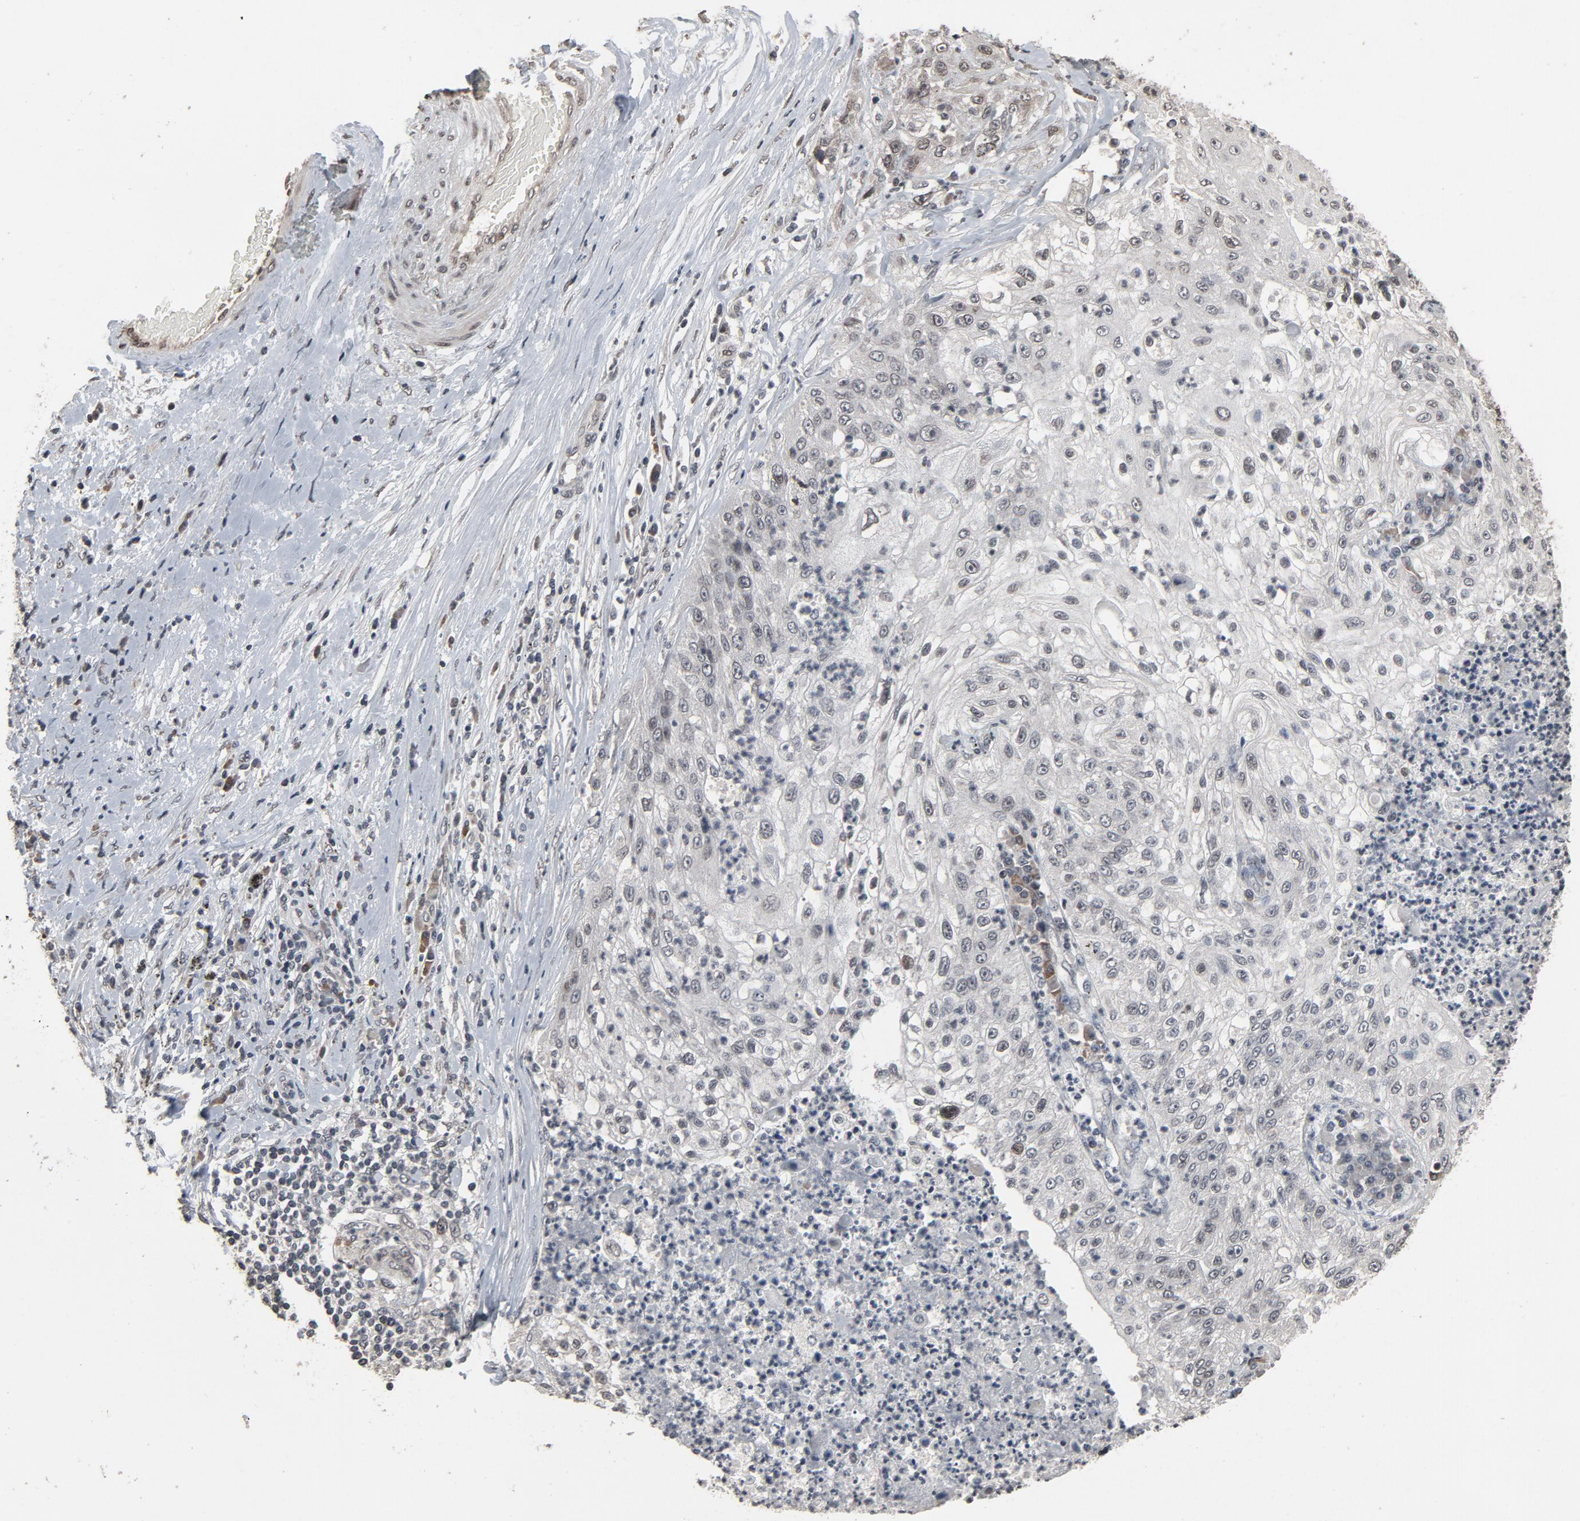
{"staining": {"intensity": "weak", "quantity": "<25%", "location": "cytoplasmic/membranous,nuclear"}, "tissue": "lung cancer", "cell_type": "Tumor cells", "image_type": "cancer", "snomed": [{"axis": "morphology", "description": "Inflammation, NOS"}, {"axis": "morphology", "description": "Squamous cell carcinoma, NOS"}, {"axis": "topography", "description": "Lymph node"}, {"axis": "topography", "description": "Soft tissue"}, {"axis": "topography", "description": "Lung"}], "caption": "A high-resolution image shows IHC staining of squamous cell carcinoma (lung), which demonstrates no significant staining in tumor cells.", "gene": "POM121", "patient": {"sex": "male", "age": 66}}